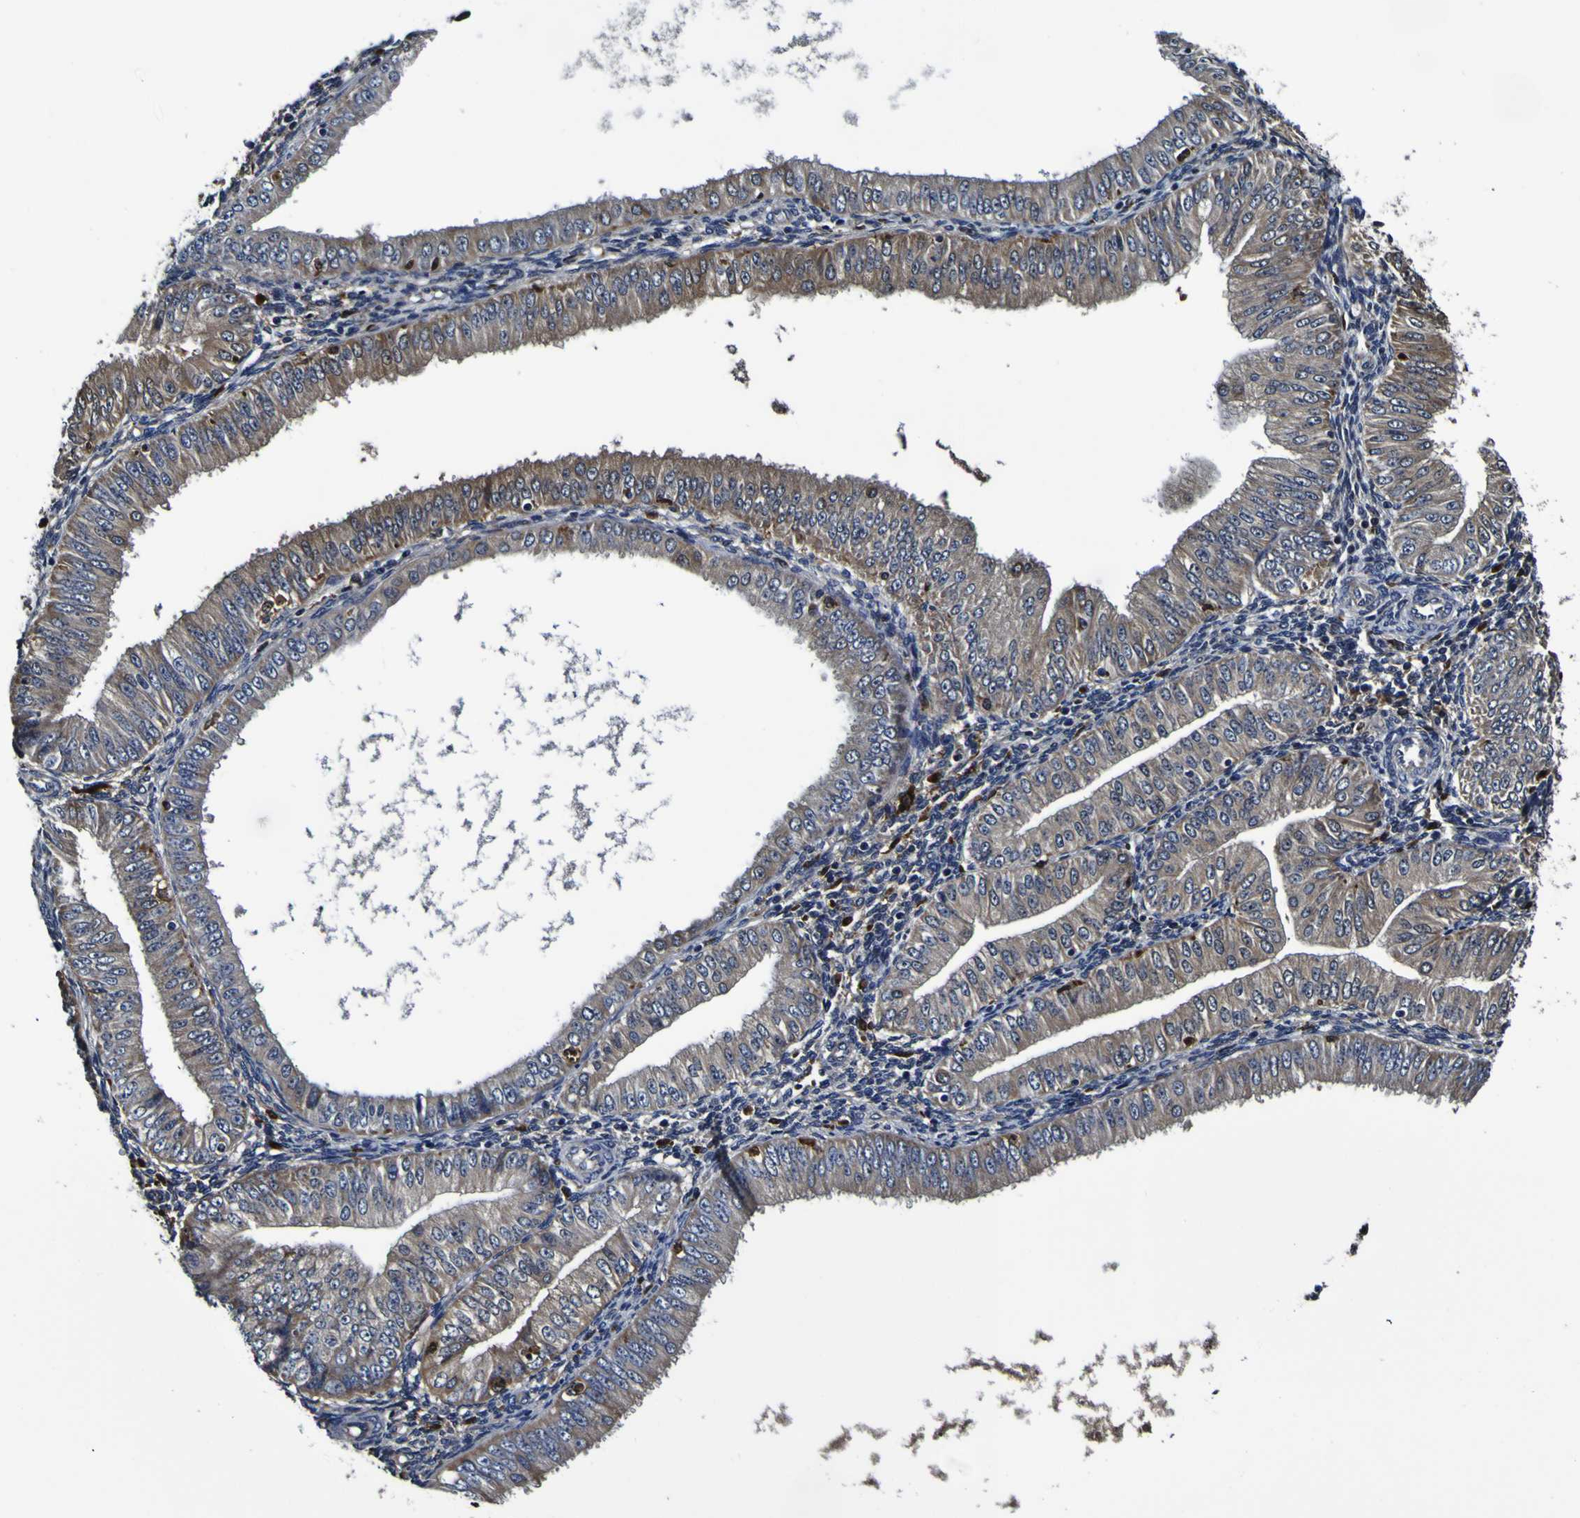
{"staining": {"intensity": "weak", "quantity": "<25%", "location": "cytoplasmic/membranous"}, "tissue": "endometrial cancer", "cell_type": "Tumor cells", "image_type": "cancer", "snomed": [{"axis": "morphology", "description": "Normal tissue, NOS"}, {"axis": "morphology", "description": "Adenocarcinoma, NOS"}, {"axis": "topography", "description": "Endometrium"}], "caption": "IHC image of human adenocarcinoma (endometrial) stained for a protein (brown), which displays no expression in tumor cells.", "gene": "GPX1", "patient": {"sex": "female", "age": 53}}